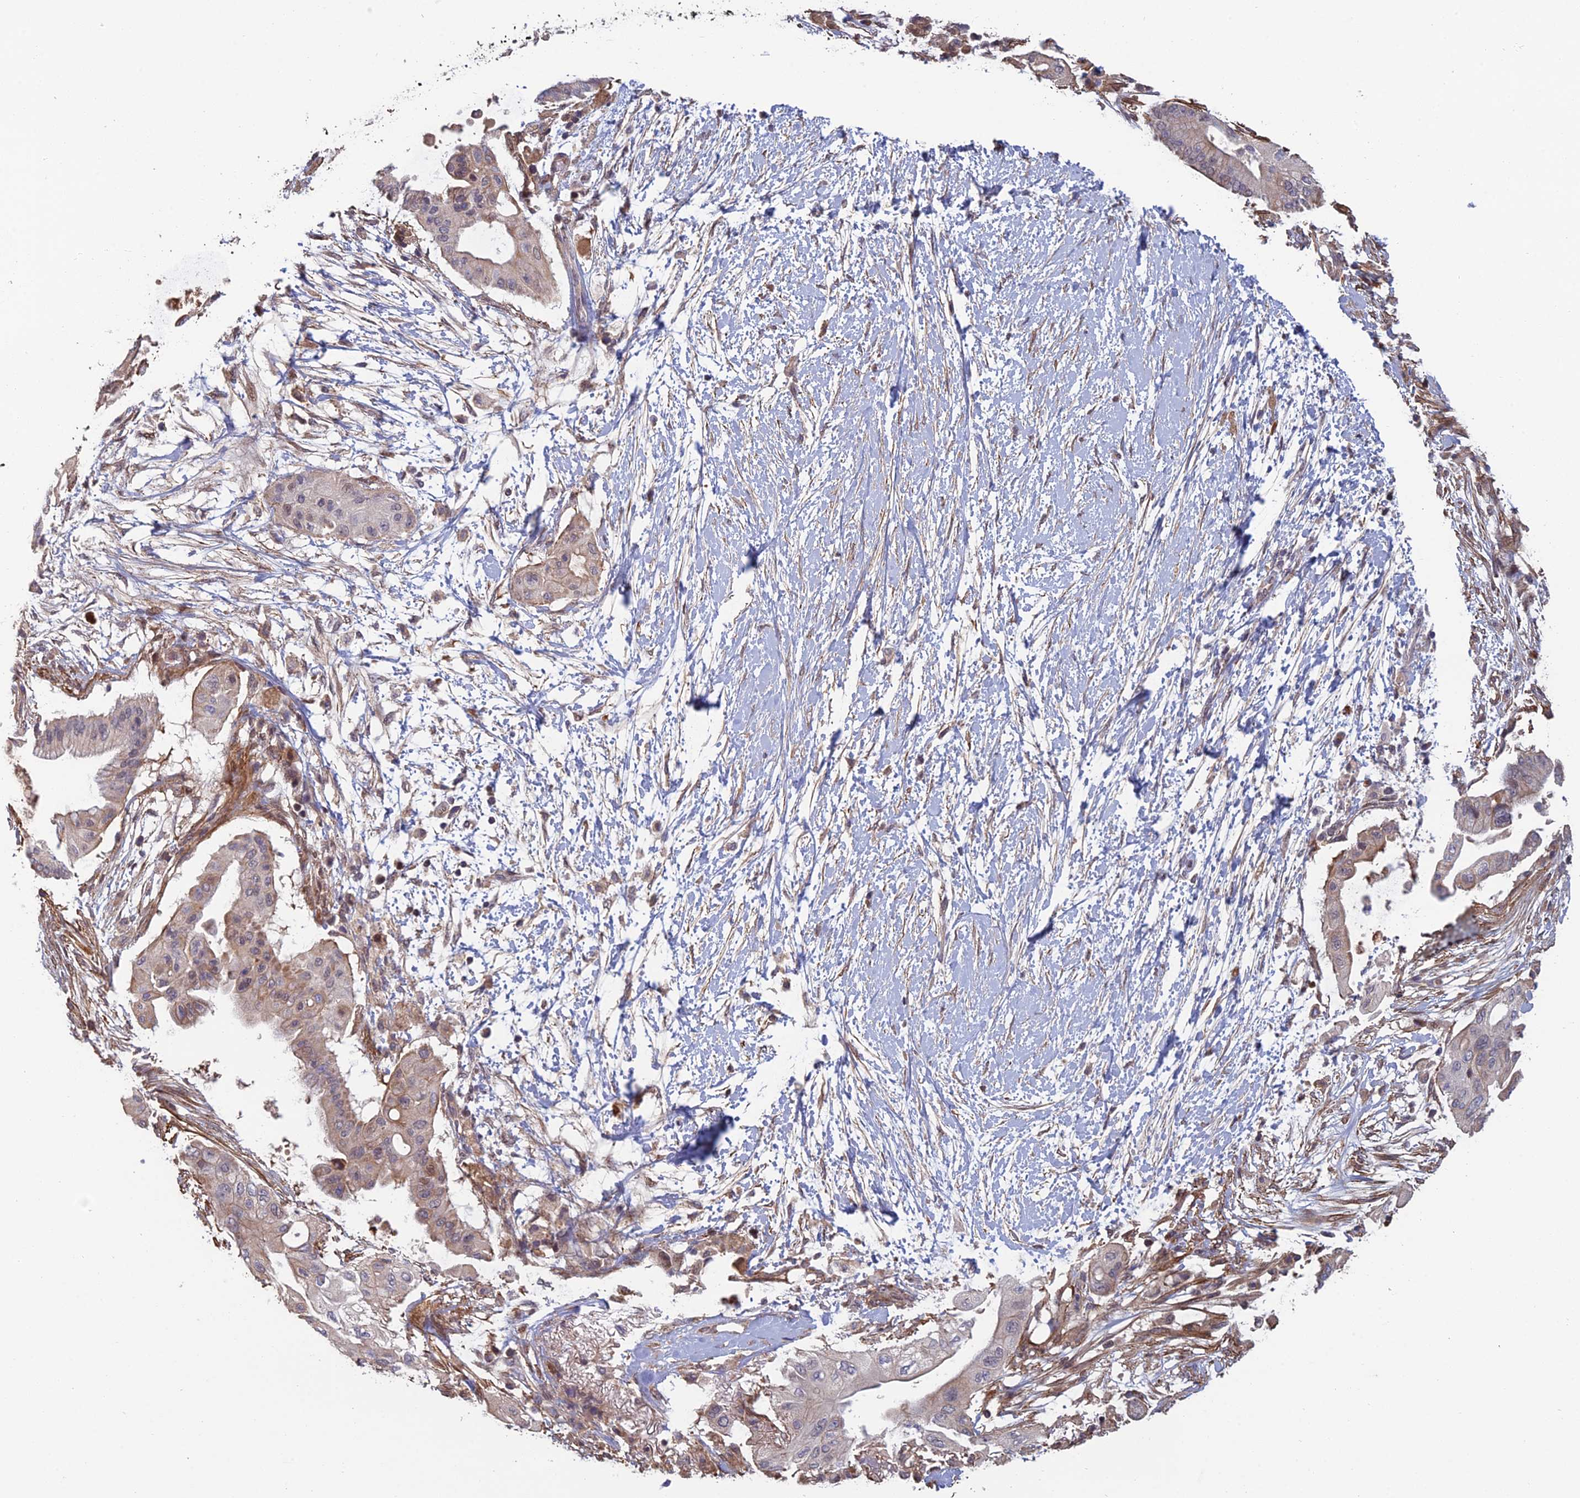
{"staining": {"intensity": "negative", "quantity": "none", "location": "none"}, "tissue": "pancreatic cancer", "cell_type": "Tumor cells", "image_type": "cancer", "snomed": [{"axis": "morphology", "description": "Adenocarcinoma, NOS"}, {"axis": "topography", "description": "Pancreas"}], "caption": "Human pancreatic cancer stained for a protein using immunohistochemistry shows no staining in tumor cells.", "gene": "CCDC183", "patient": {"sex": "male", "age": 68}}